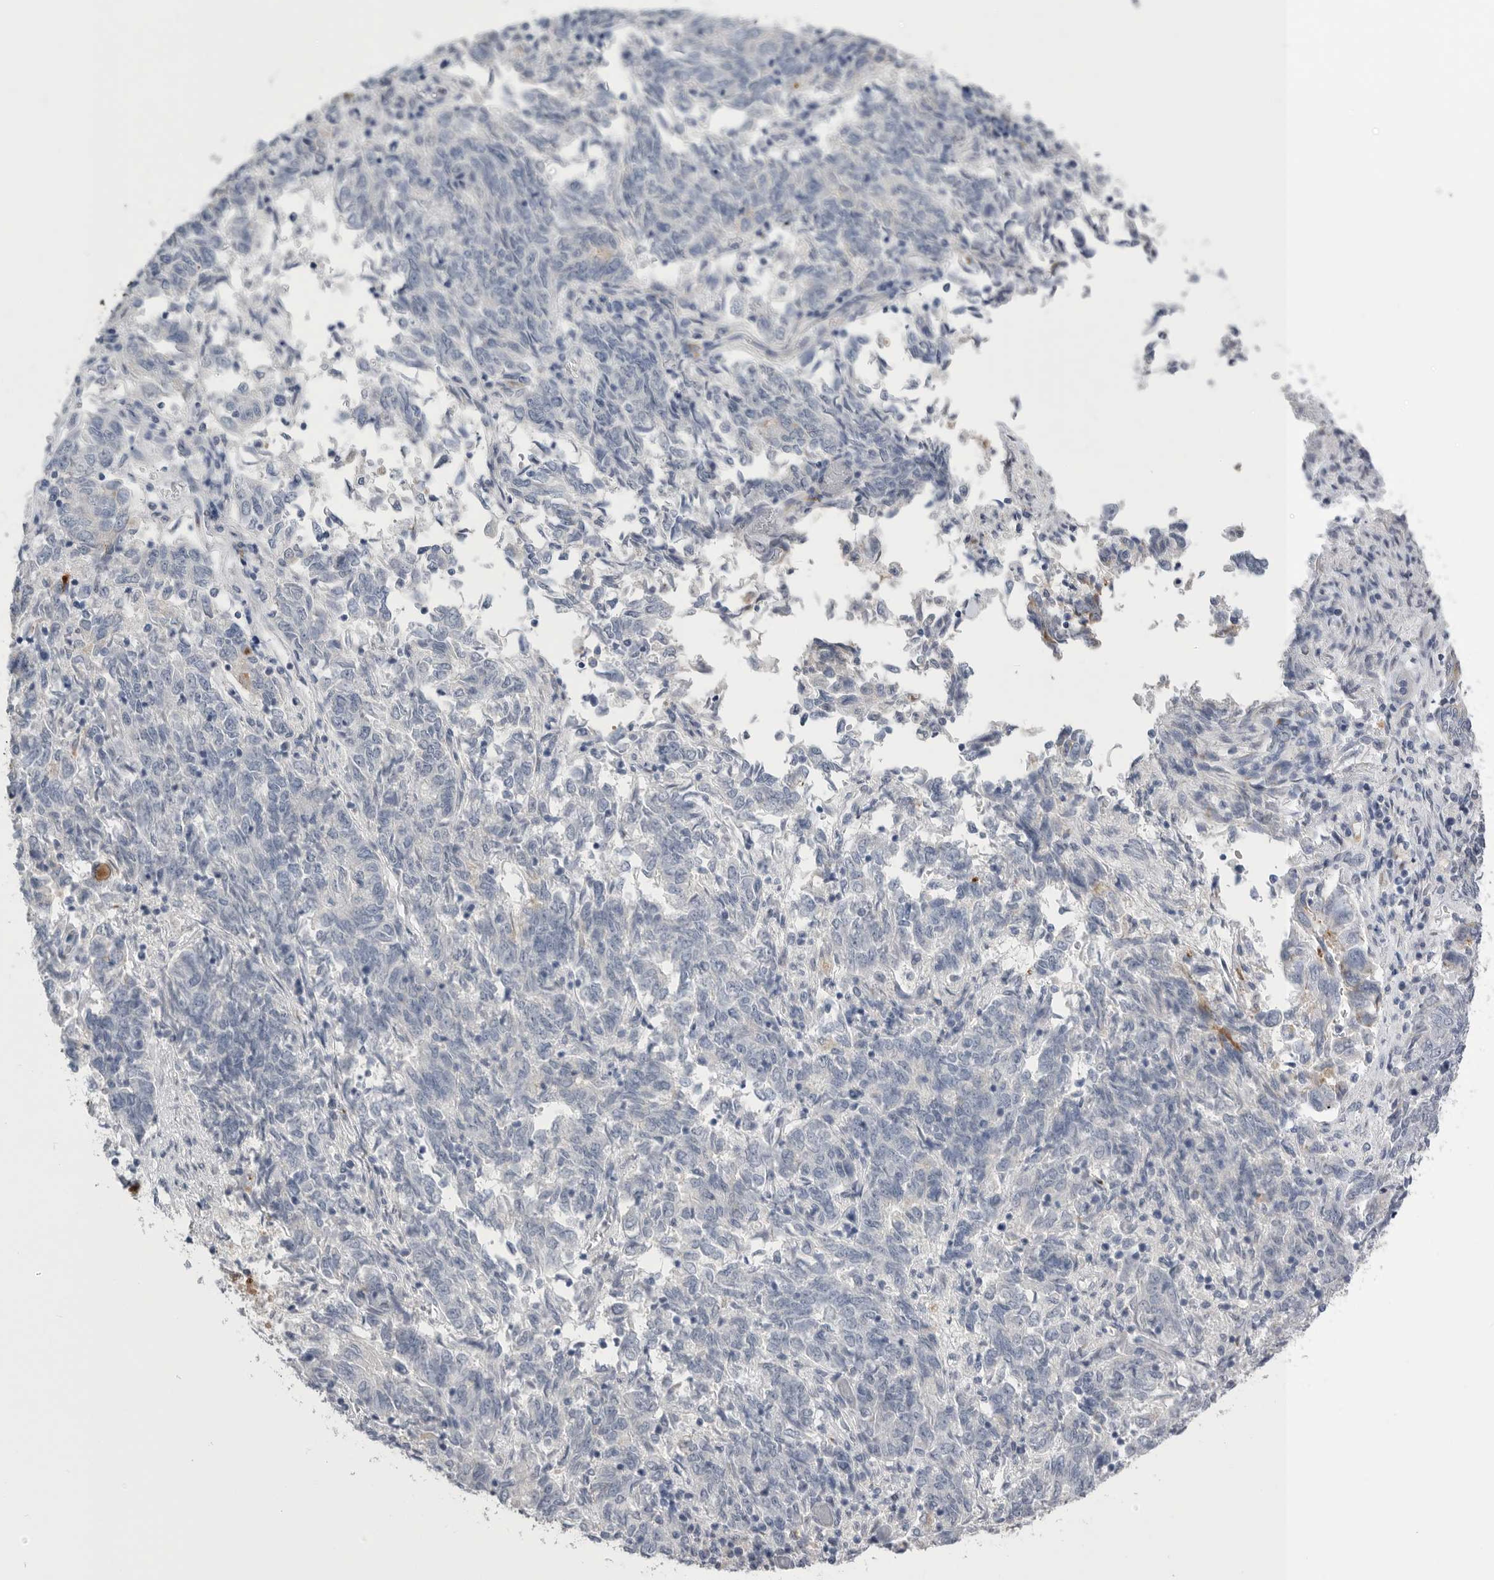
{"staining": {"intensity": "negative", "quantity": "none", "location": "none"}, "tissue": "endometrial cancer", "cell_type": "Tumor cells", "image_type": "cancer", "snomed": [{"axis": "morphology", "description": "Adenocarcinoma, NOS"}, {"axis": "topography", "description": "Endometrium"}], "caption": "A photomicrograph of human adenocarcinoma (endometrial) is negative for staining in tumor cells. (DAB (3,3'-diaminobenzidine) IHC with hematoxylin counter stain).", "gene": "TIMP1", "patient": {"sex": "female", "age": 80}}